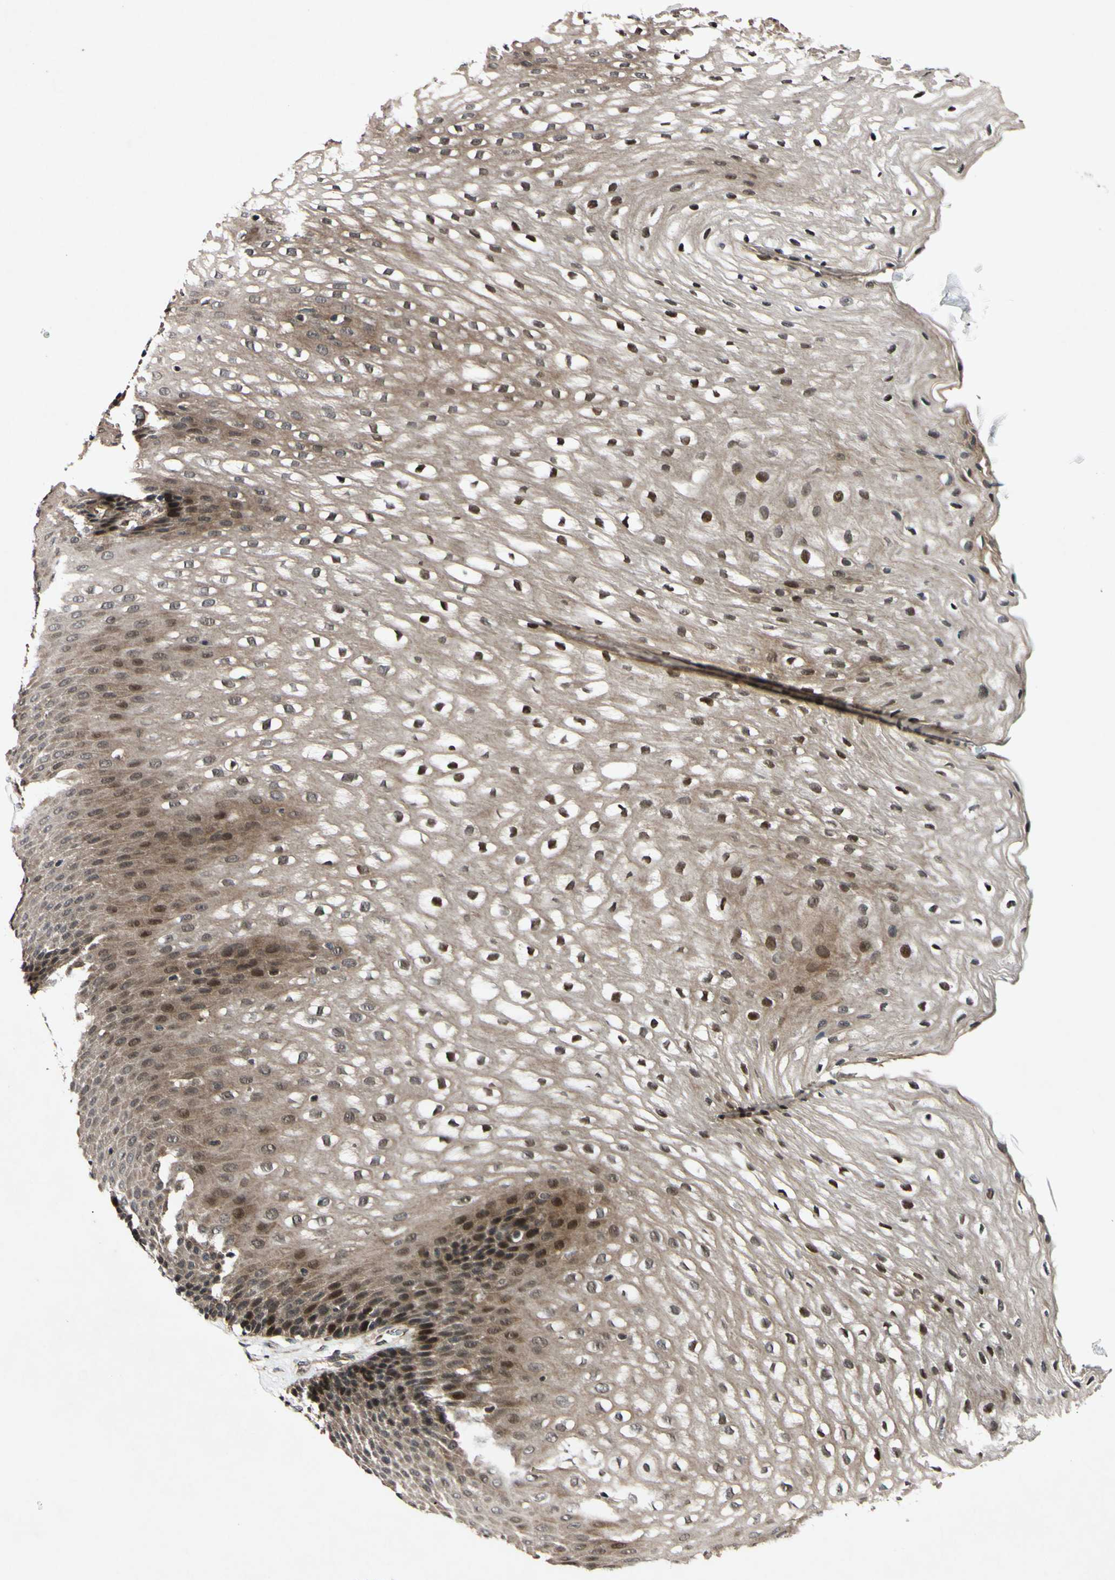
{"staining": {"intensity": "strong", "quantity": "25%-75%", "location": "cytoplasmic/membranous,nuclear"}, "tissue": "esophagus", "cell_type": "Squamous epithelial cells", "image_type": "normal", "snomed": [{"axis": "morphology", "description": "Normal tissue, NOS"}, {"axis": "topography", "description": "Esophagus"}], "caption": "The photomicrograph demonstrates staining of normal esophagus, revealing strong cytoplasmic/membranous,nuclear protein positivity (brown color) within squamous epithelial cells.", "gene": "CSNK1E", "patient": {"sex": "male", "age": 48}}